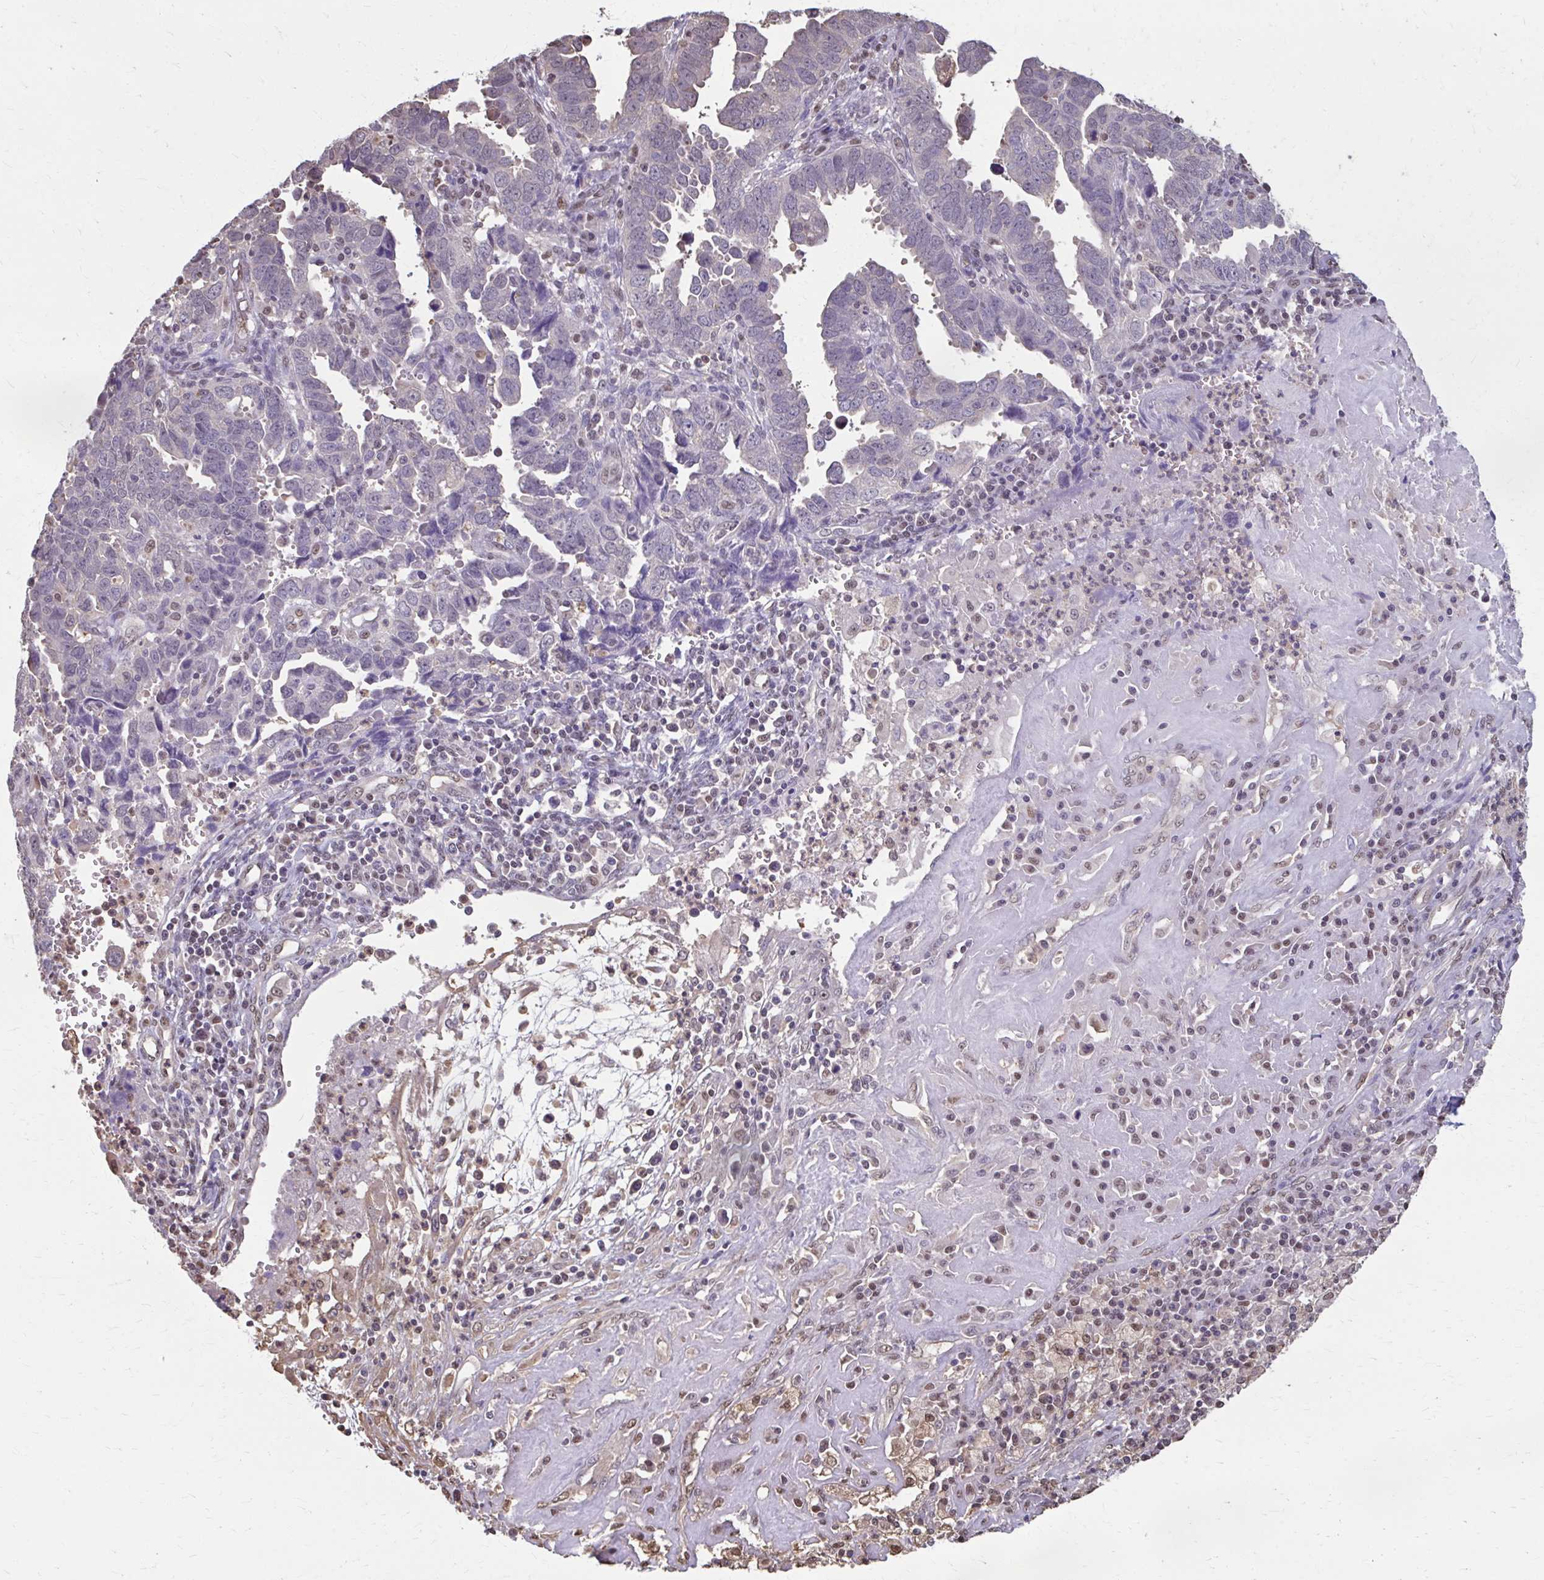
{"staining": {"intensity": "negative", "quantity": "none", "location": "none"}, "tissue": "endometrial cancer", "cell_type": "Tumor cells", "image_type": "cancer", "snomed": [{"axis": "morphology", "description": "Adenocarcinoma, NOS"}, {"axis": "topography", "description": "Uterus"}], "caption": "Immunohistochemical staining of human endometrial adenocarcinoma reveals no significant positivity in tumor cells.", "gene": "ING4", "patient": {"sex": "female", "age": 62}}